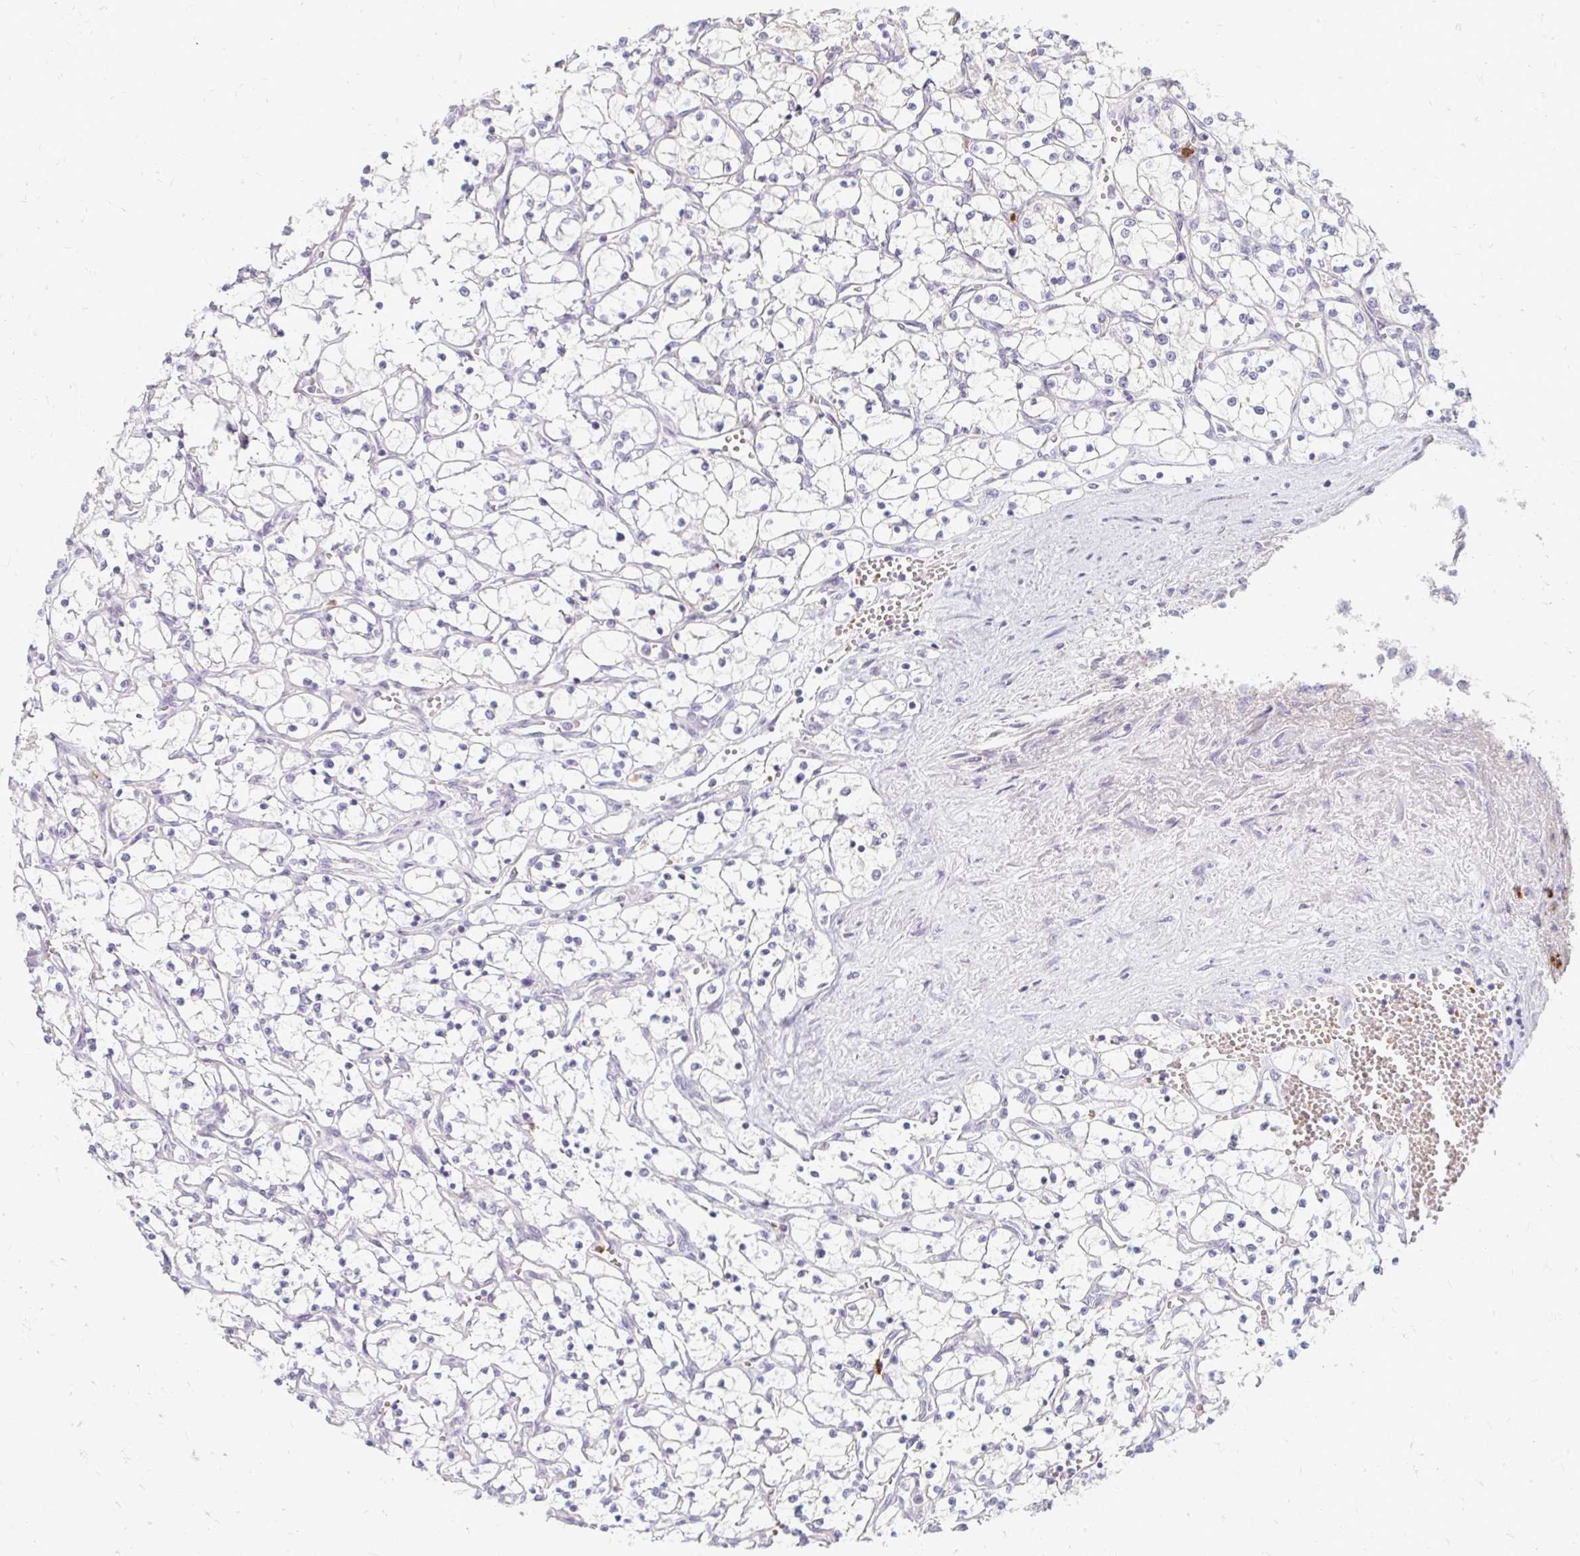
{"staining": {"intensity": "negative", "quantity": "none", "location": "none"}, "tissue": "renal cancer", "cell_type": "Tumor cells", "image_type": "cancer", "snomed": [{"axis": "morphology", "description": "Adenocarcinoma, NOS"}, {"axis": "topography", "description": "Kidney"}], "caption": "IHC micrograph of neoplastic tissue: renal cancer (adenocarcinoma) stained with DAB displays no significant protein positivity in tumor cells.", "gene": "RAB33A", "patient": {"sex": "female", "age": 69}}